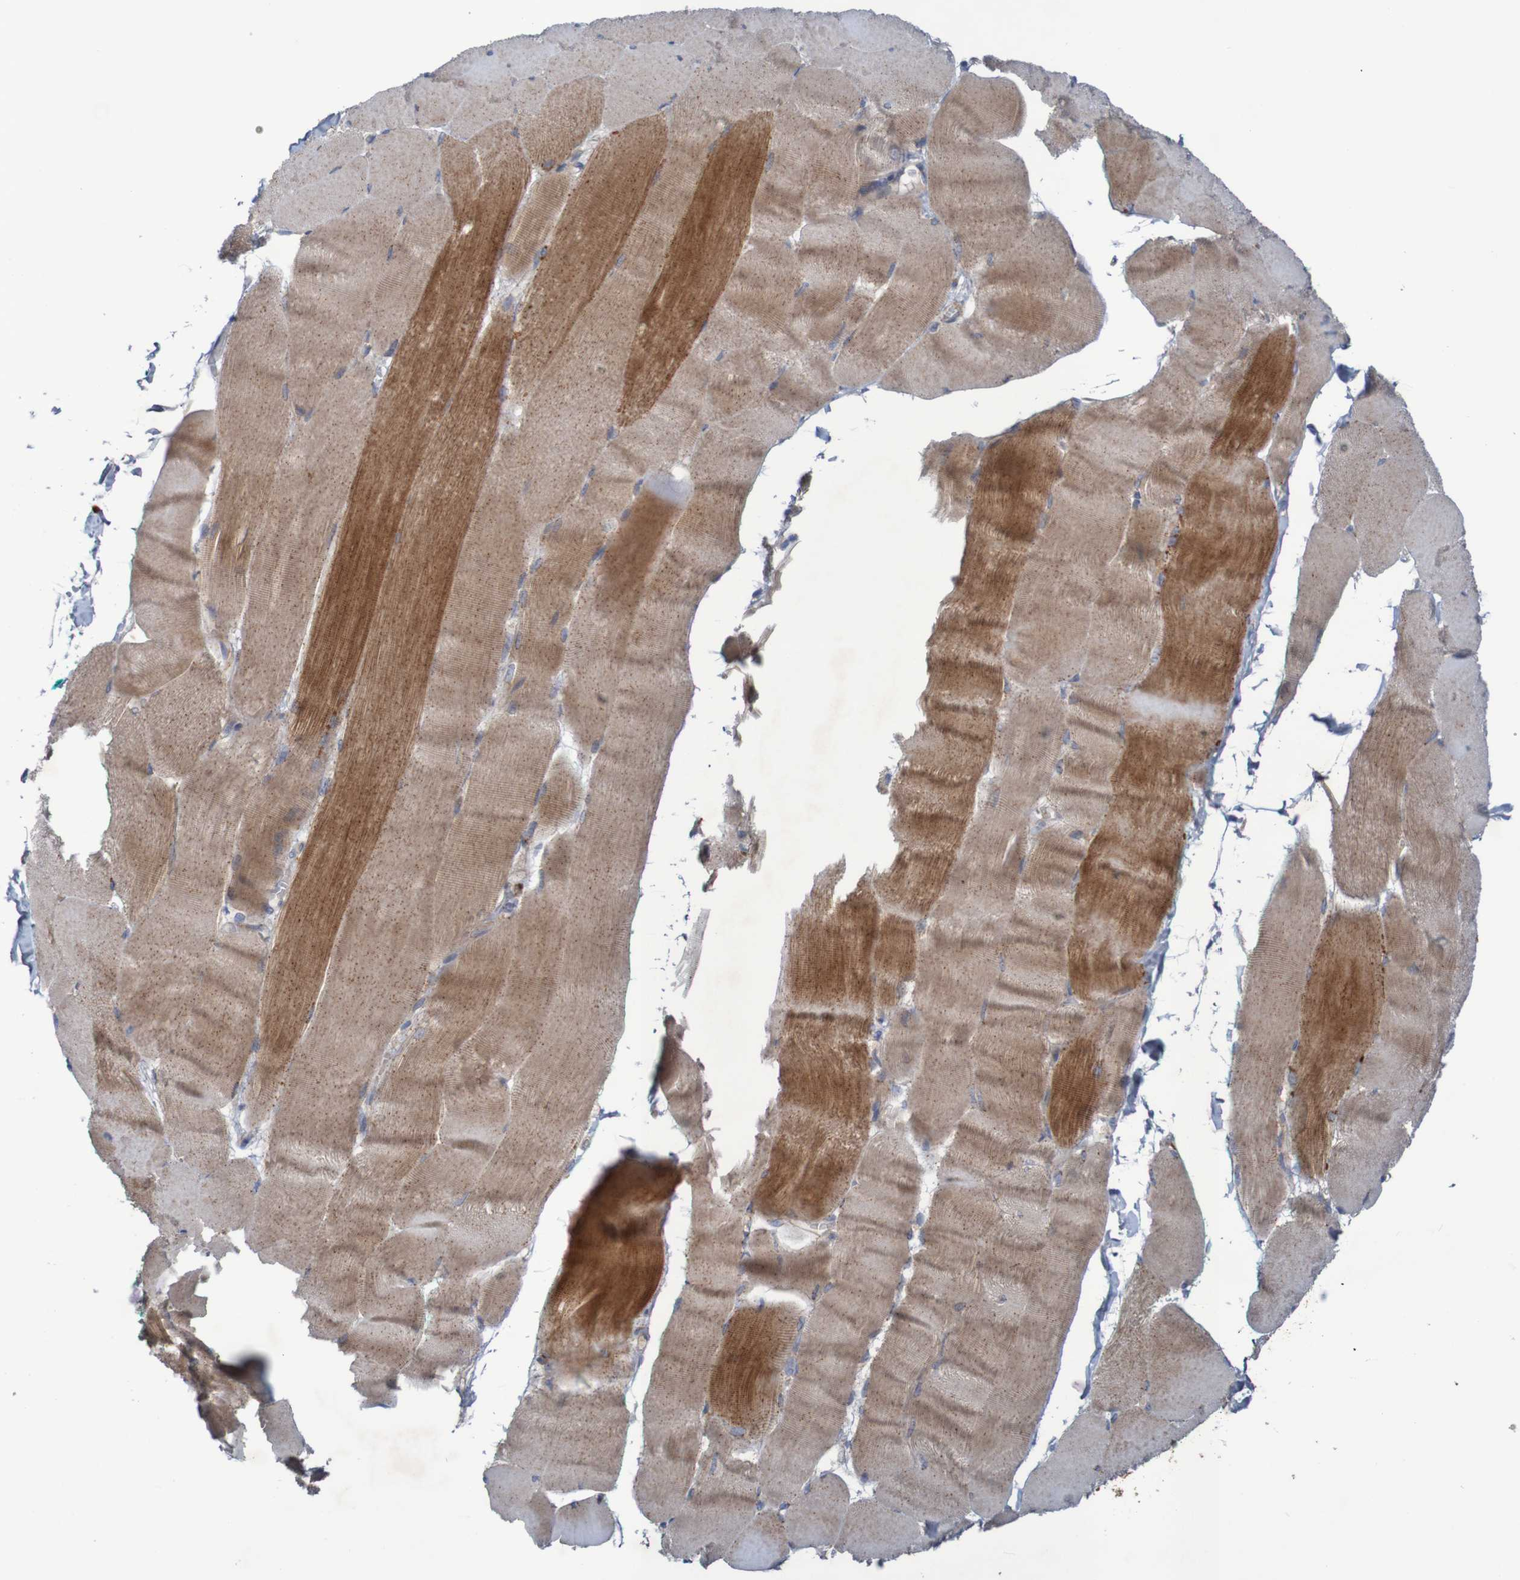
{"staining": {"intensity": "moderate", "quantity": ">75%", "location": "cytoplasmic/membranous"}, "tissue": "skeletal muscle", "cell_type": "Myocytes", "image_type": "normal", "snomed": [{"axis": "morphology", "description": "Normal tissue, NOS"}, {"axis": "morphology", "description": "Squamous cell carcinoma, NOS"}, {"axis": "topography", "description": "Skeletal muscle"}], "caption": "Moderate cytoplasmic/membranous positivity for a protein is appreciated in about >75% of myocytes of benign skeletal muscle using immunohistochemistry.", "gene": "ANGPT4", "patient": {"sex": "male", "age": 51}}